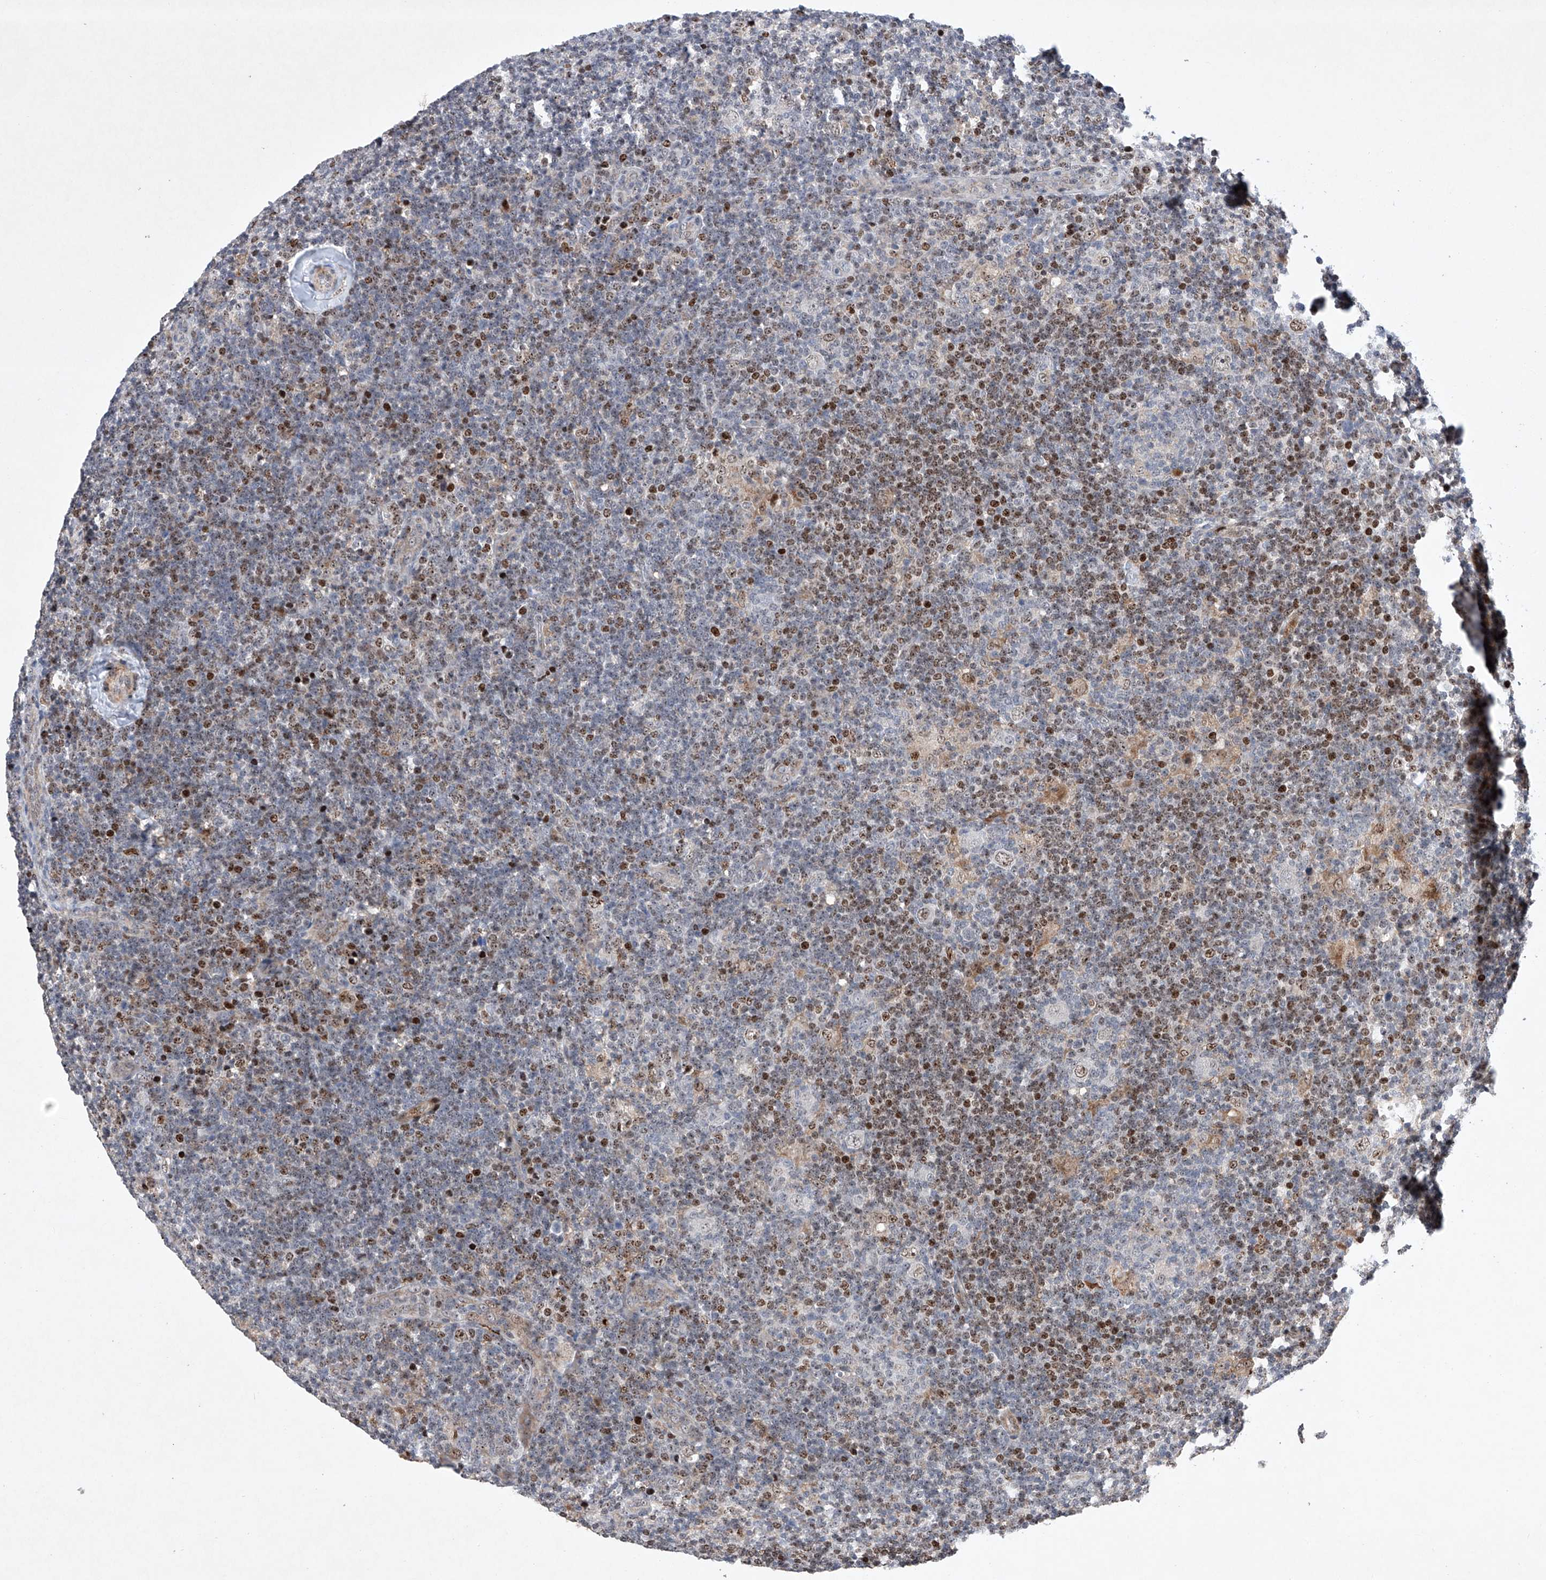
{"staining": {"intensity": "weak", "quantity": "25%-75%", "location": "nuclear"}, "tissue": "lymphoma", "cell_type": "Tumor cells", "image_type": "cancer", "snomed": [{"axis": "morphology", "description": "Hodgkin's disease, NOS"}, {"axis": "topography", "description": "Lymph node"}], "caption": "IHC of lymphoma exhibits low levels of weak nuclear positivity in about 25%-75% of tumor cells.", "gene": "AFG1L", "patient": {"sex": "female", "age": 57}}